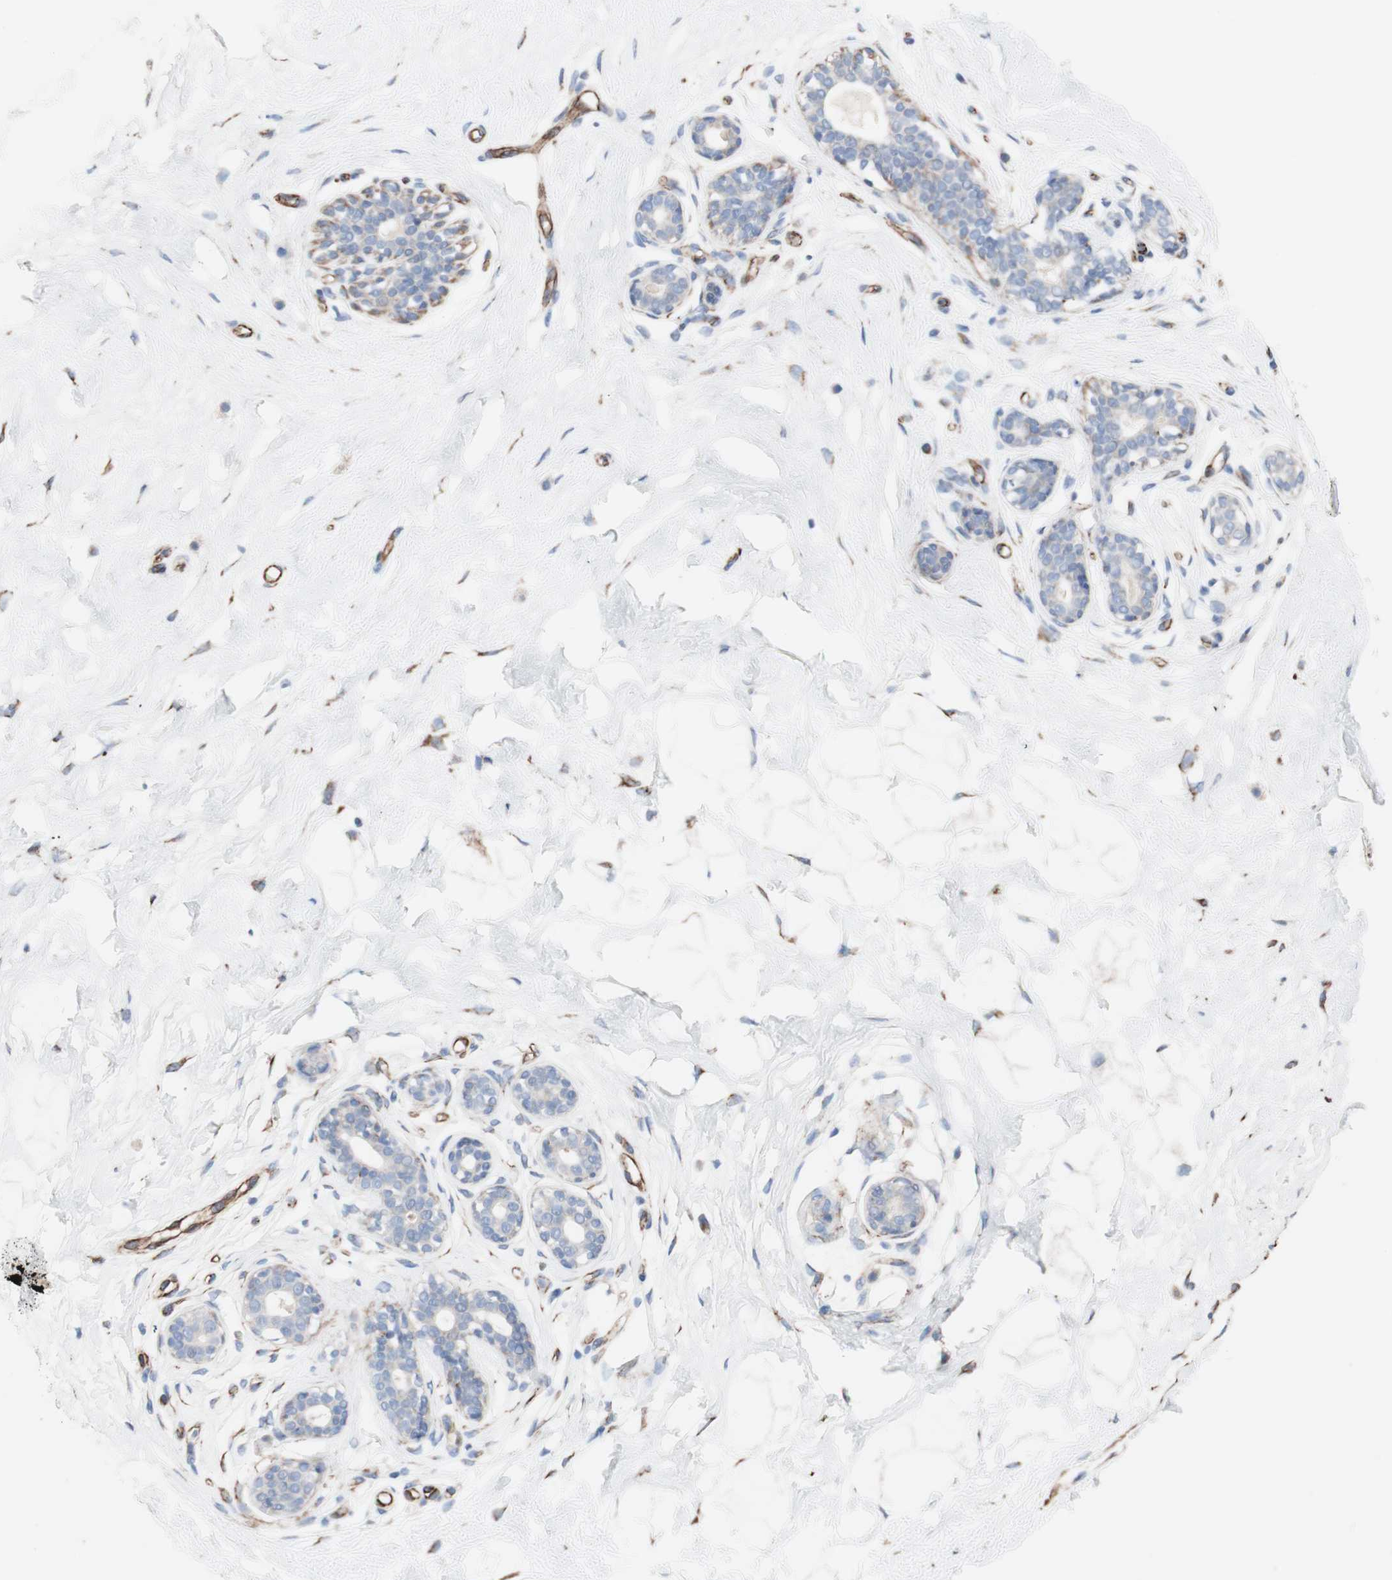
{"staining": {"intensity": "negative", "quantity": "none", "location": "none"}, "tissue": "breast", "cell_type": "Adipocytes", "image_type": "normal", "snomed": [{"axis": "morphology", "description": "Normal tissue, NOS"}, {"axis": "topography", "description": "Breast"}], "caption": "Protein analysis of unremarkable breast demonstrates no significant staining in adipocytes.", "gene": "AGPAT5", "patient": {"sex": "female", "age": 23}}